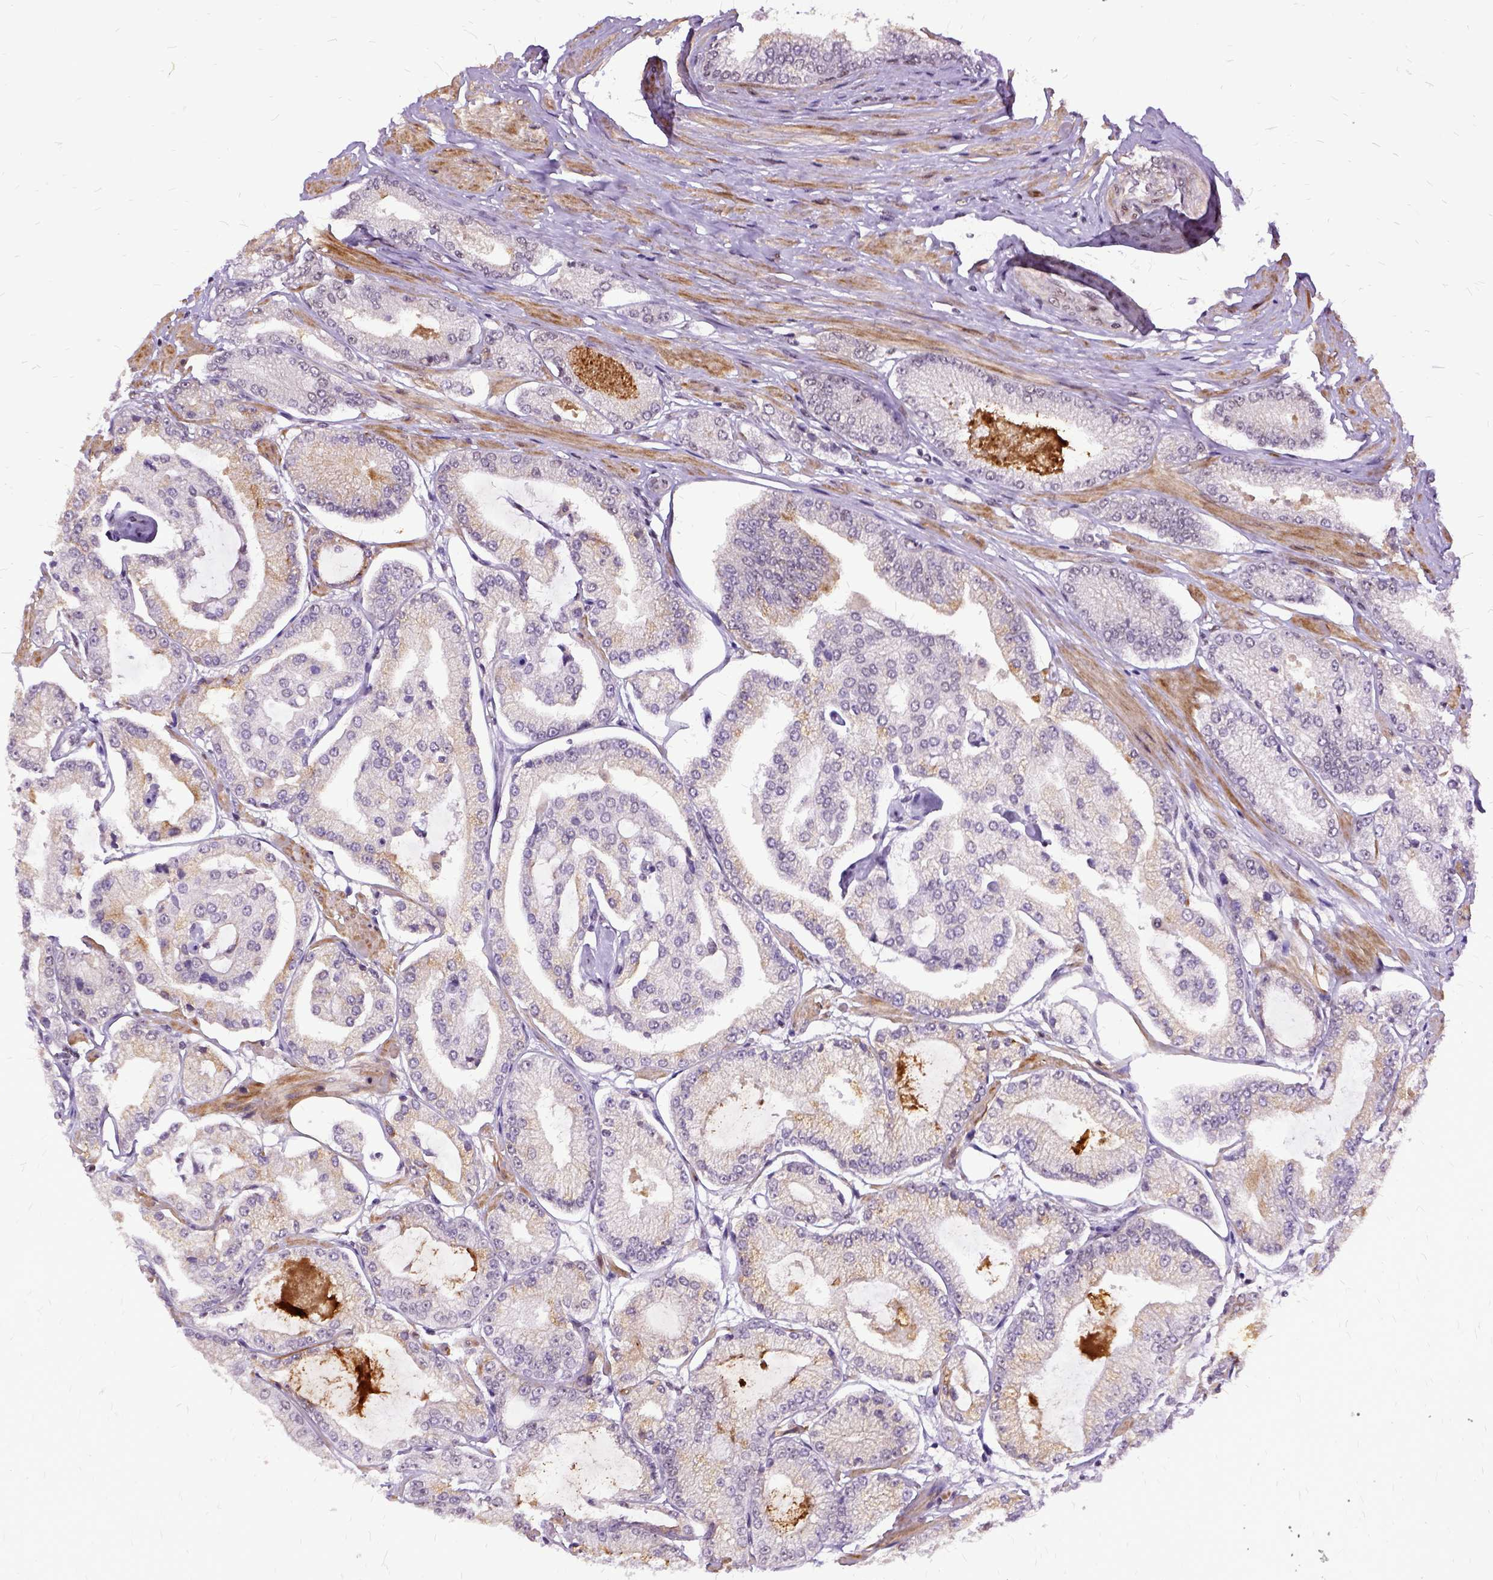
{"staining": {"intensity": "weak", "quantity": "<25%", "location": "cytoplasmic/membranous"}, "tissue": "prostate cancer", "cell_type": "Tumor cells", "image_type": "cancer", "snomed": [{"axis": "morphology", "description": "Adenocarcinoma, Low grade"}, {"axis": "topography", "description": "Prostate"}], "caption": "This is an immunohistochemistry (IHC) micrograph of human adenocarcinoma (low-grade) (prostate). There is no staining in tumor cells.", "gene": "SETD1A", "patient": {"sex": "male", "age": 55}}